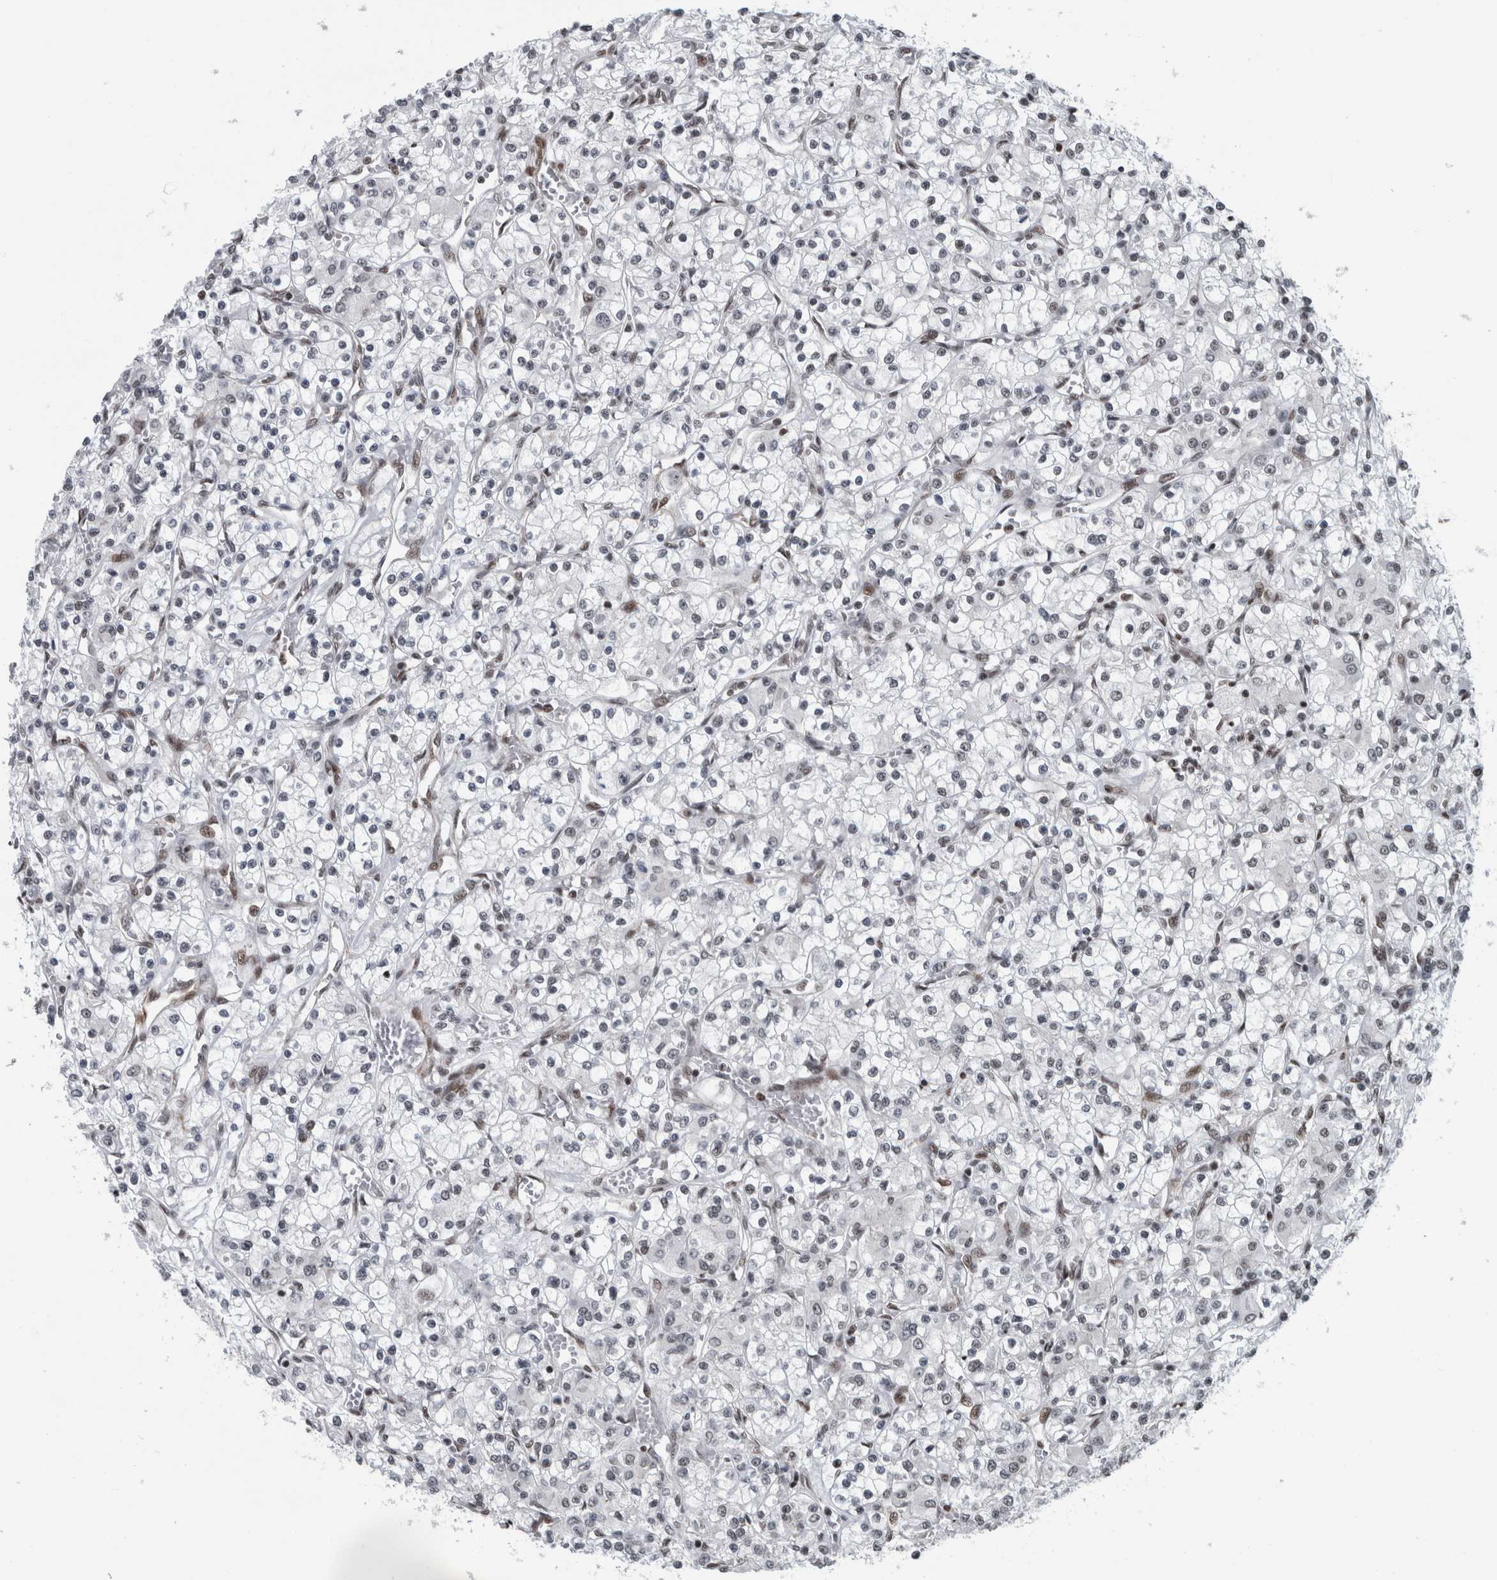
{"staining": {"intensity": "weak", "quantity": "<25%", "location": "nuclear"}, "tissue": "renal cancer", "cell_type": "Tumor cells", "image_type": "cancer", "snomed": [{"axis": "morphology", "description": "Adenocarcinoma, NOS"}, {"axis": "topography", "description": "Kidney"}], "caption": "This photomicrograph is of adenocarcinoma (renal) stained with immunohistochemistry to label a protein in brown with the nuclei are counter-stained blue. There is no staining in tumor cells.", "gene": "DNMT3A", "patient": {"sex": "female", "age": 59}}